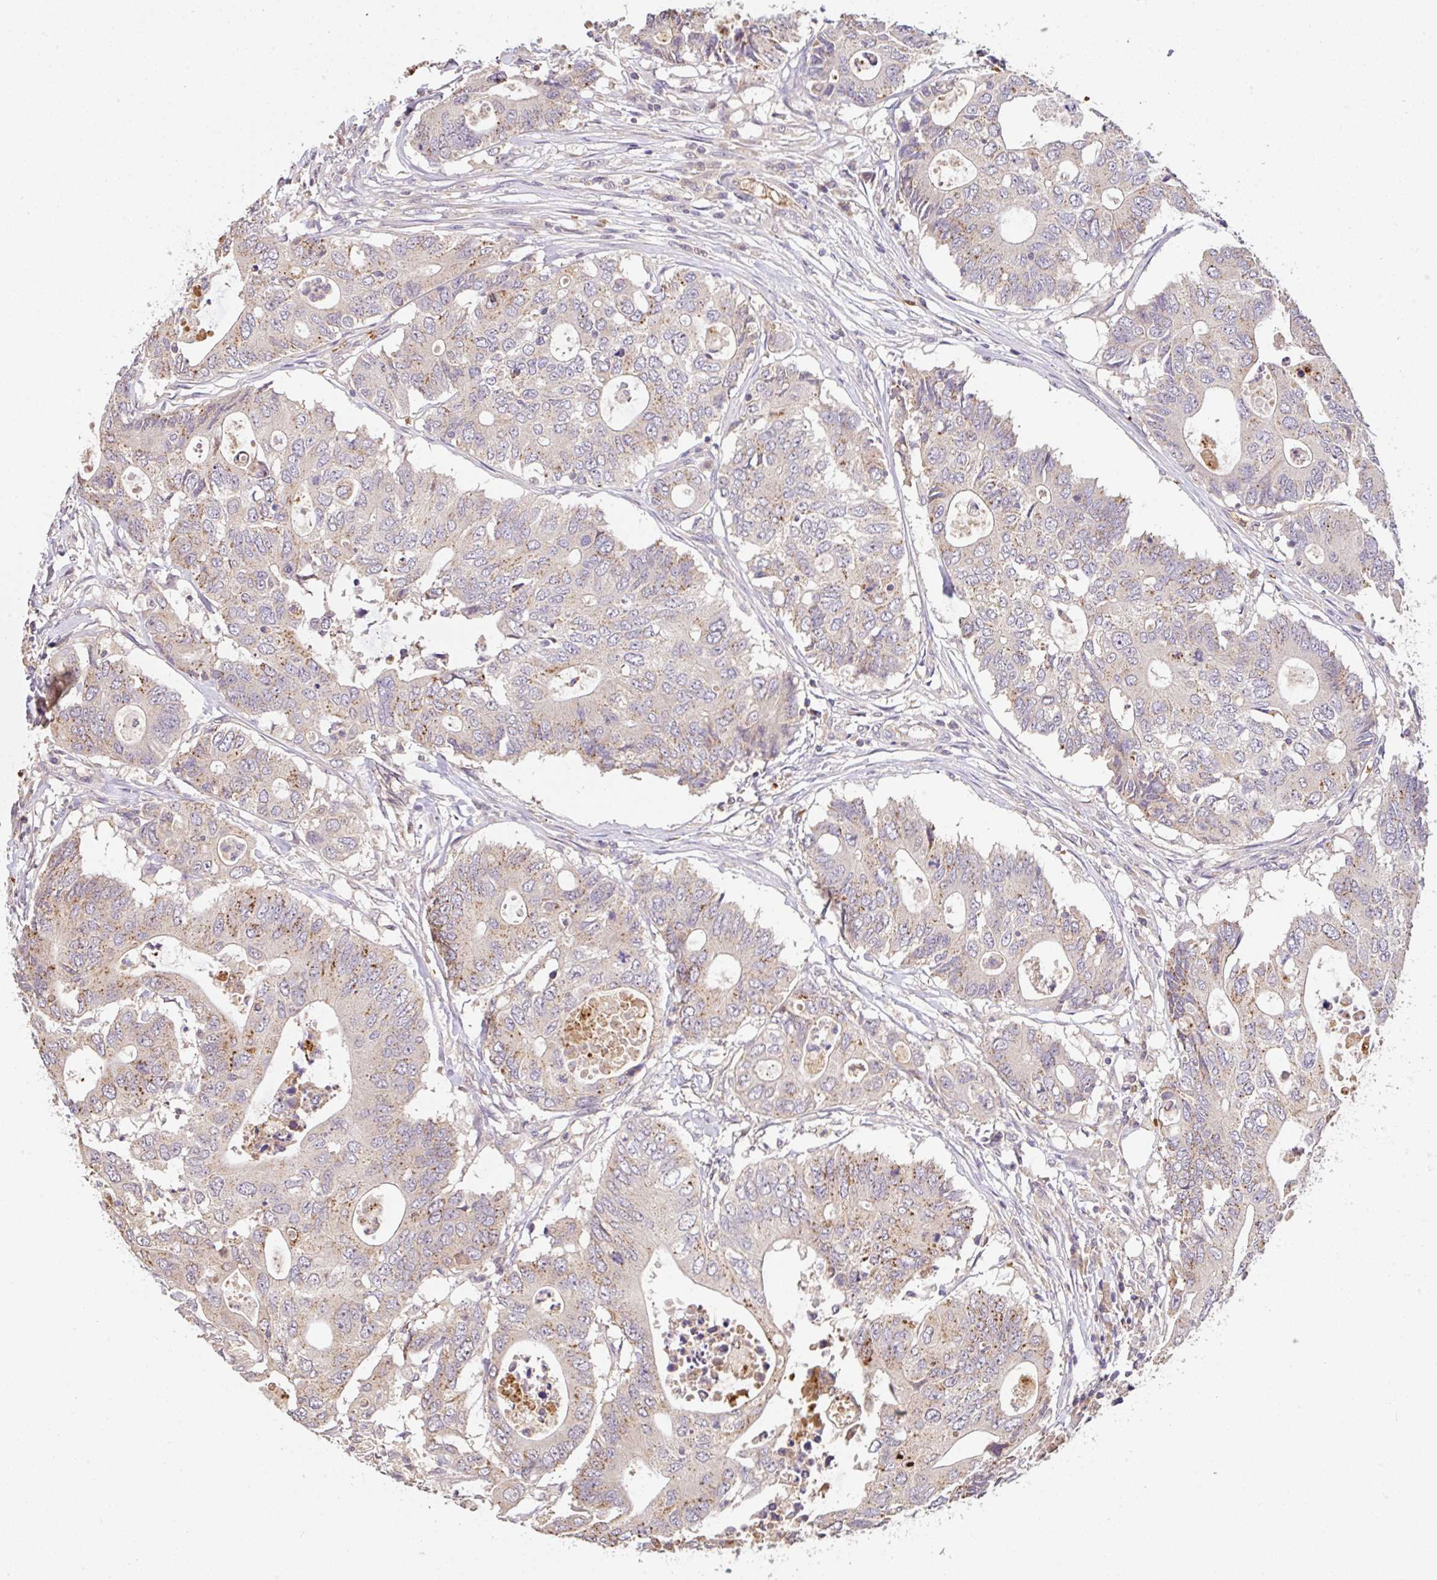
{"staining": {"intensity": "moderate", "quantity": "<25%", "location": "cytoplasmic/membranous"}, "tissue": "colorectal cancer", "cell_type": "Tumor cells", "image_type": "cancer", "snomed": [{"axis": "morphology", "description": "Adenocarcinoma, NOS"}, {"axis": "topography", "description": "Colon"}], "caption": "Immunohistochemical staining of colorectal cancer displays low levels of moderate cytoplasmic/membranous protein expression in about <25% of tumor cells. Immunohistochemistry stains the protein of interest in brown and the nuclei are stained blue.", "gene": "C1QTNF9B", "patient": {"sex": "male", "age": 71}}